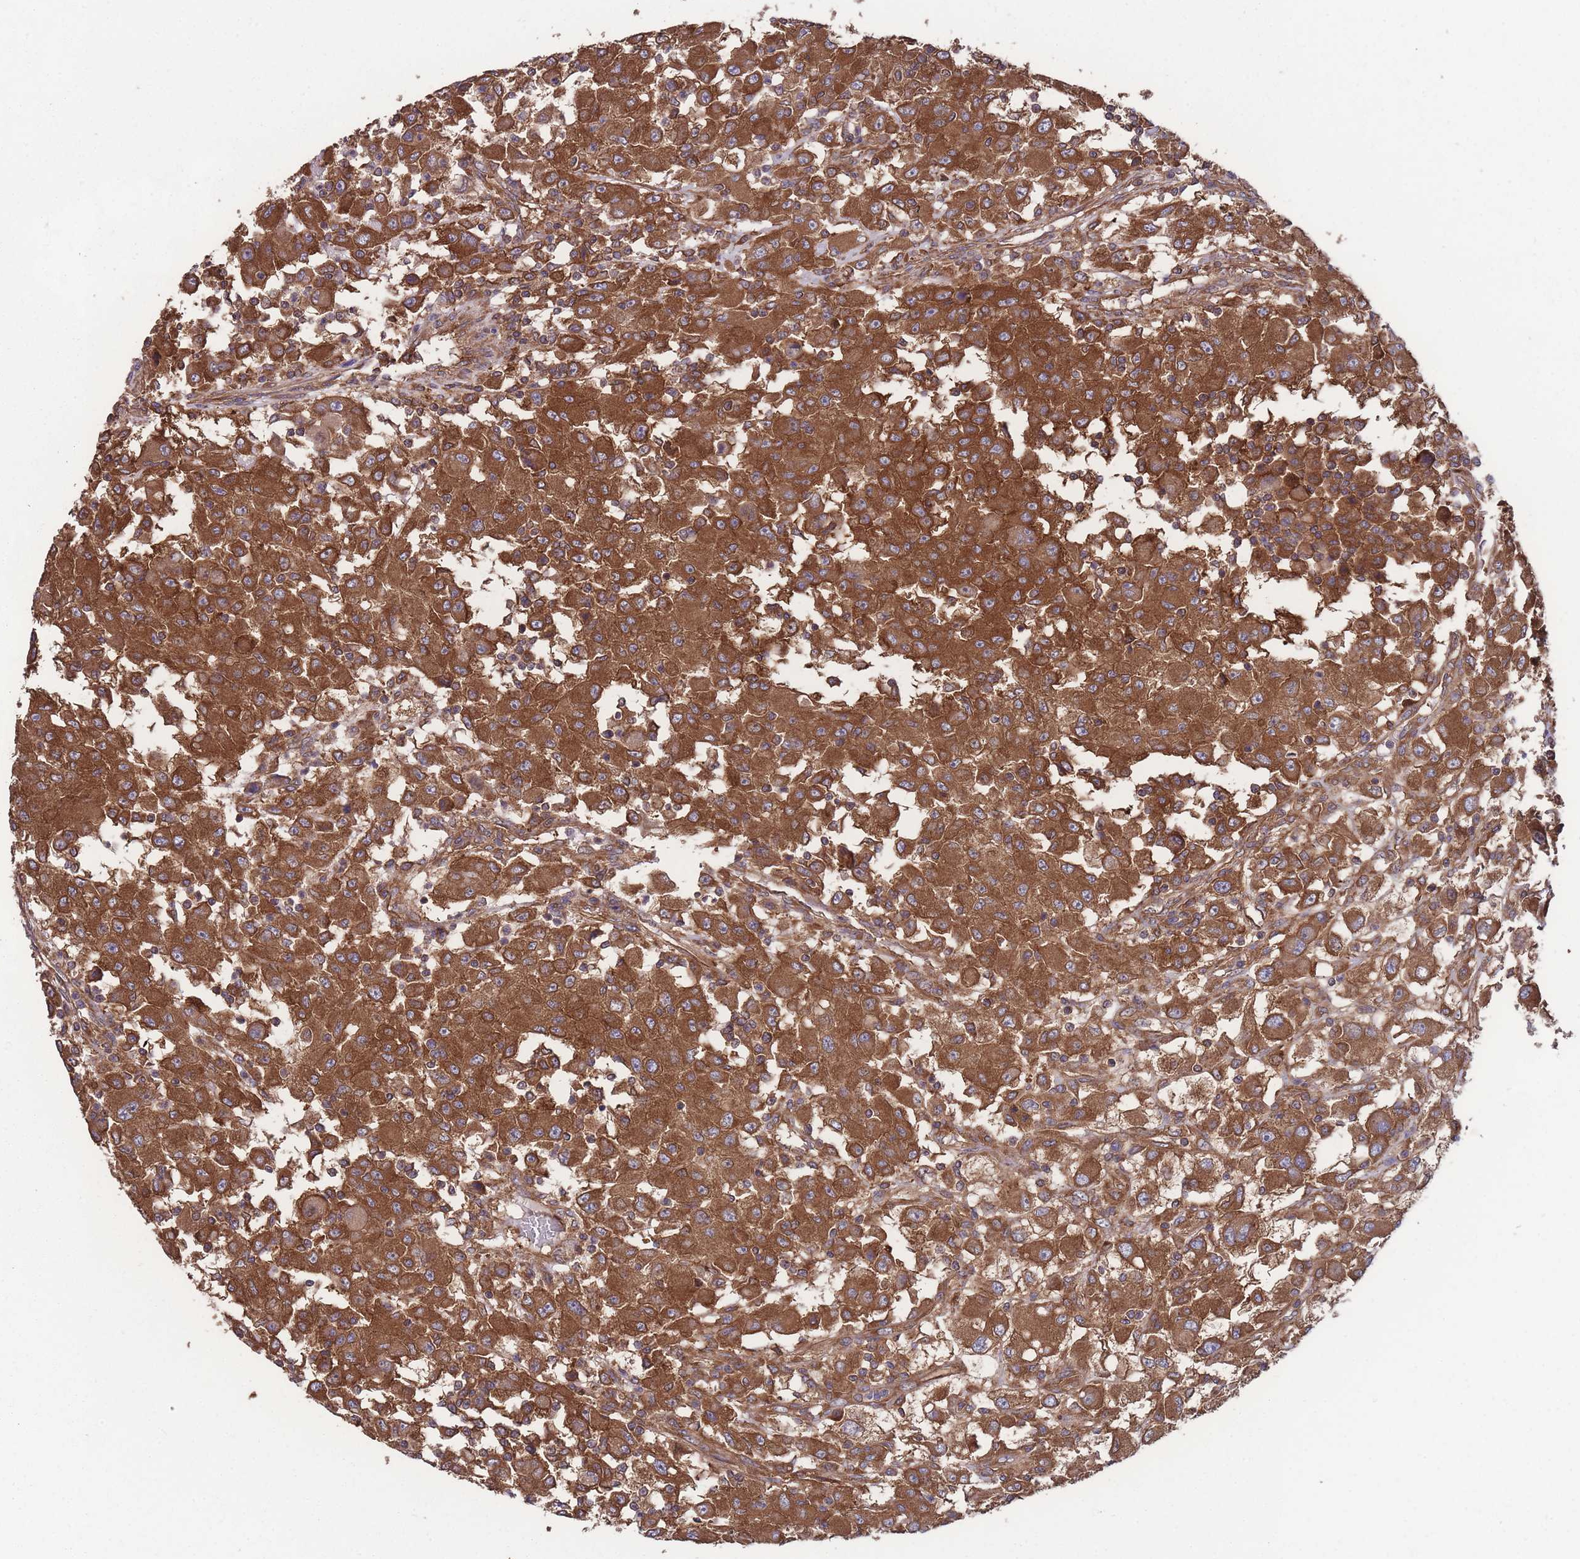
{"staining": {"intensity": "strong", "quantity": ">75%", "location": "cytoplasmic/membranous"}, "tissue": "renal cancer", "cell_type": "Tumor cells", "image_type": "cancer", "snomed": [{"axis": "morphology", "description": "Adenocarcinoma, NOS"}, {"axis": "topography", "description": "Kidney"}], "caption": "Tumor cells exhibit high levels of strong cytoplasmic/membranous positivity in about >75% of cells in human renal cancer.", "gene": "ZPR1", "patient": {"sex": "female", "age": 67}}